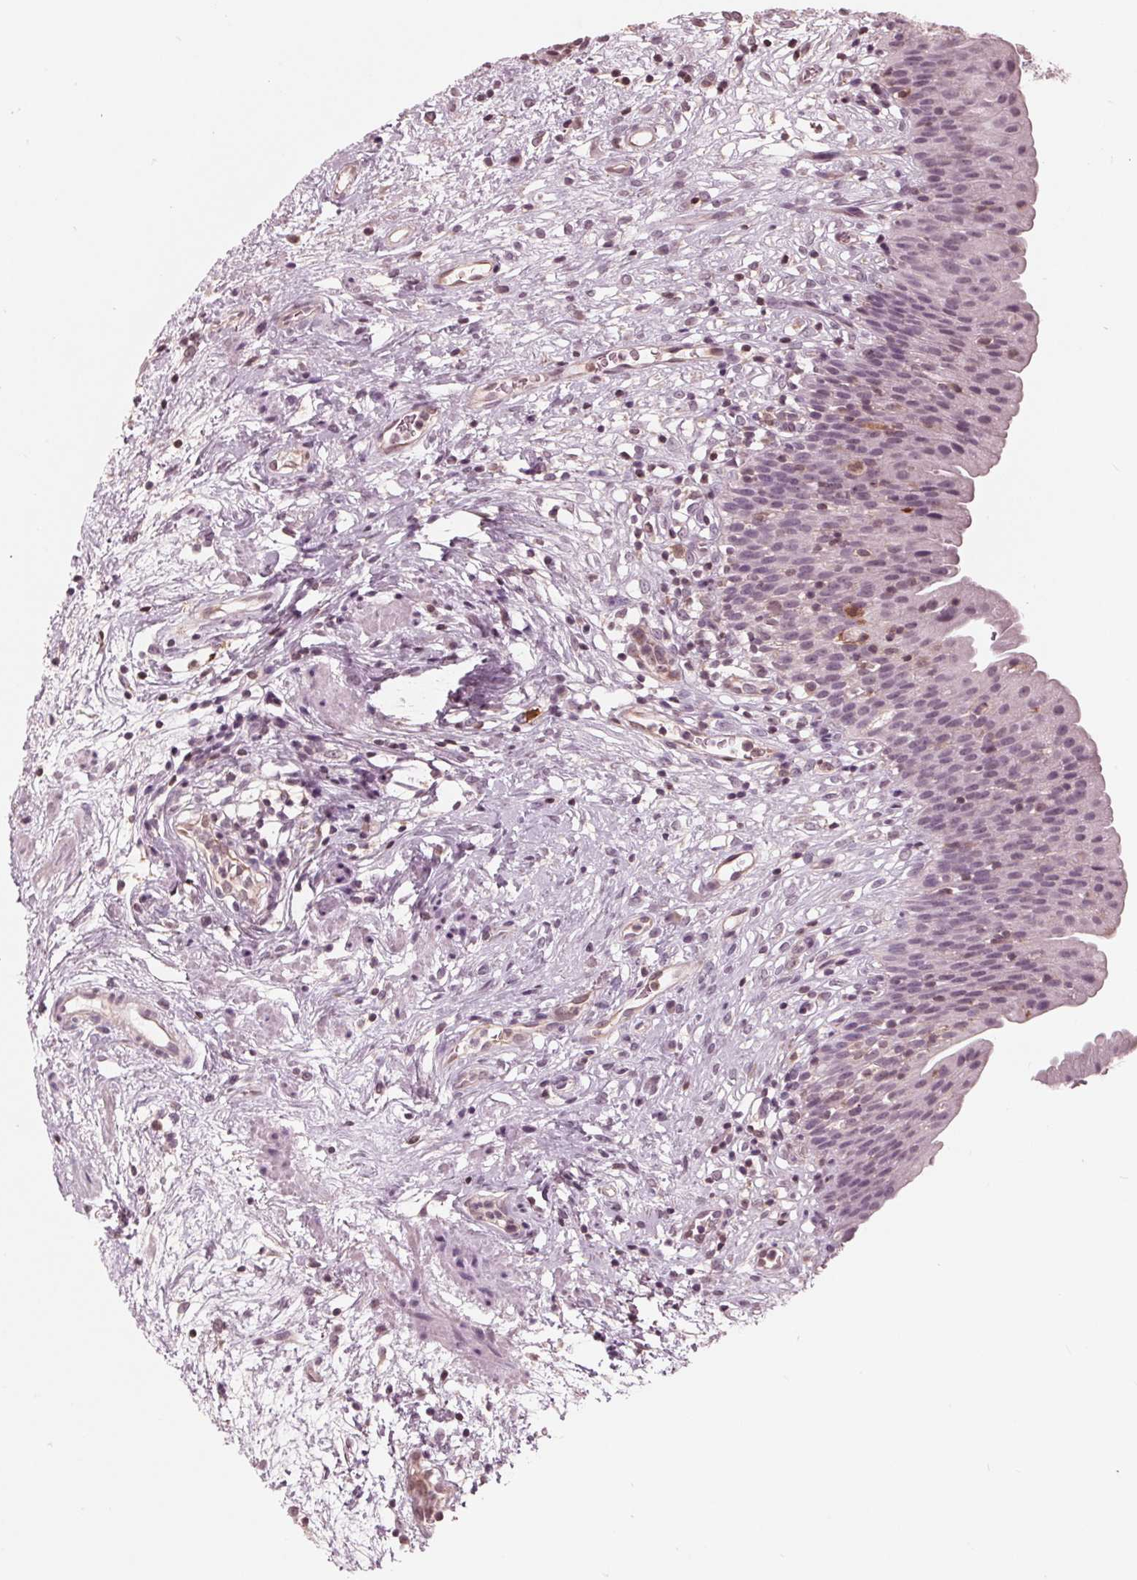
{"staining": {"intensity": "weak", "quantity": "<25%", "location": "nuclear"}, "tissue": "urinary bladder", "cell_type": "Urothelial cells", "image_type": "normal", "snomed": [{"axis": "morphology", "description": "Normal tissue, NOS"}, {"axis": "topography", "description": "Urinary bladder"}], "caption": "Immunohistochemistry (IHC) of unremarkable human urinary bladder exhibits no positivity in urothelial cells.", "gene": "ING3", "patient": {"sex": "male", "age": 76}}